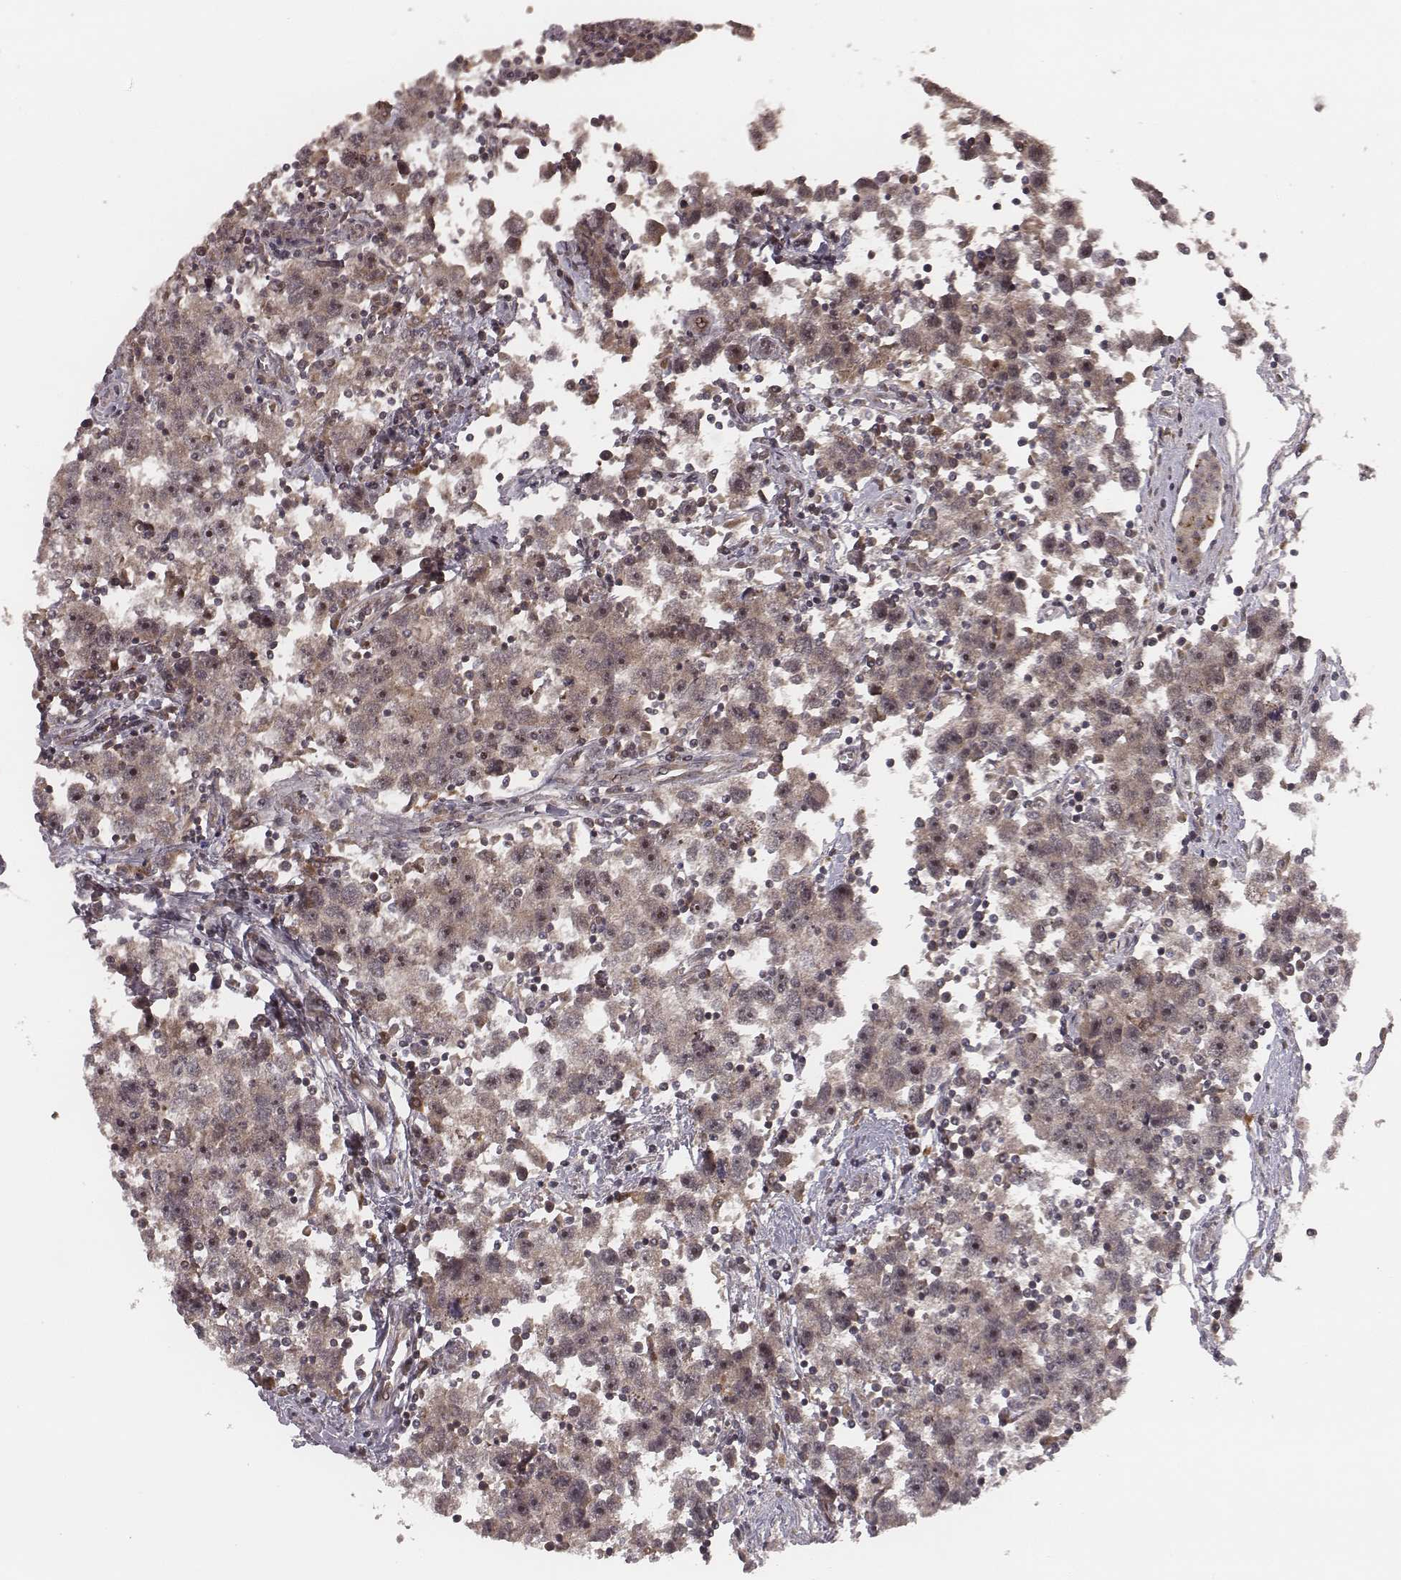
{"staining": {"intensity": "weak", "quantity": "25%-75%", "location": "cytoplasmic/membranous"}, "tissue": "testis cancer", "cell_type": "Tumor cells", "image_type": "cancer", "snomed": [{"axis": "morphology", "description": "Seminoma, NOS"}, {"axis": "topography", "description": "Testis"}], "caption": "Immunohistochemical staining of testis seminoma displays low levels of weak cytoplasmic/membranous protein positivity in about 25%-75% of tumor cells.", "gene": "ZDHHC21", "patient": {"sex": "male", "age": 30}}